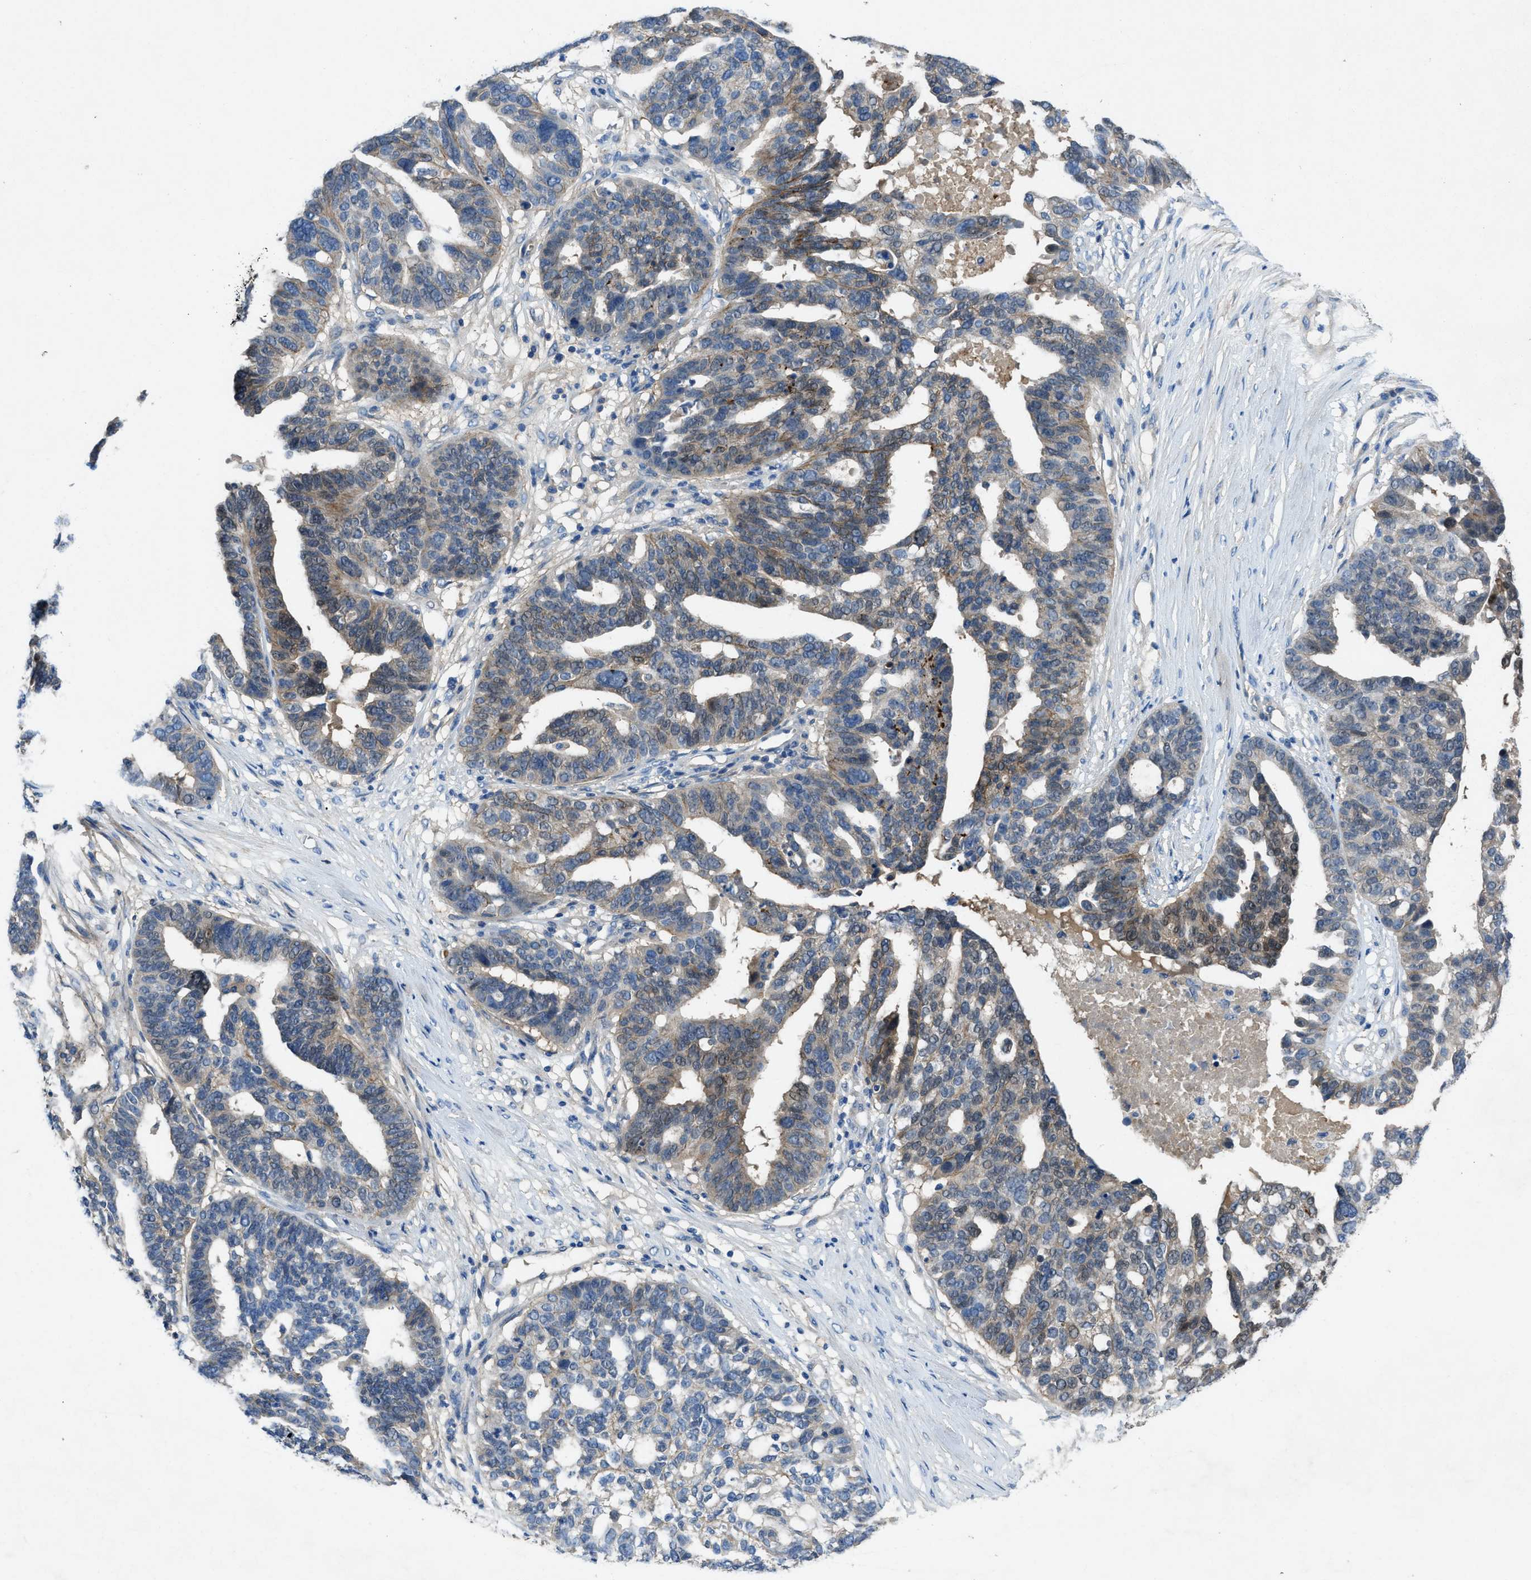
{"staining": {"intensity": "weak", "quantity": "<25%", "location": "cytoplasmic/membranous"}, "tissue": "ovarian cancer", "cell_type": "Tumor cells", "image_type": "cancer", "snomed": [{"axis": "morphology", "description": "Cystadenocarcinoma, serous, NOS"}, {"axis": "topography", "description": "Ovary"}], "caption": "Immunohistochemical staining of serous cystadenocarcinoma (ovarian) exhibits no significant staining in tumor cells.", "gene": "PTGFRN", "patient": {"sex": "female", "age": 59}}